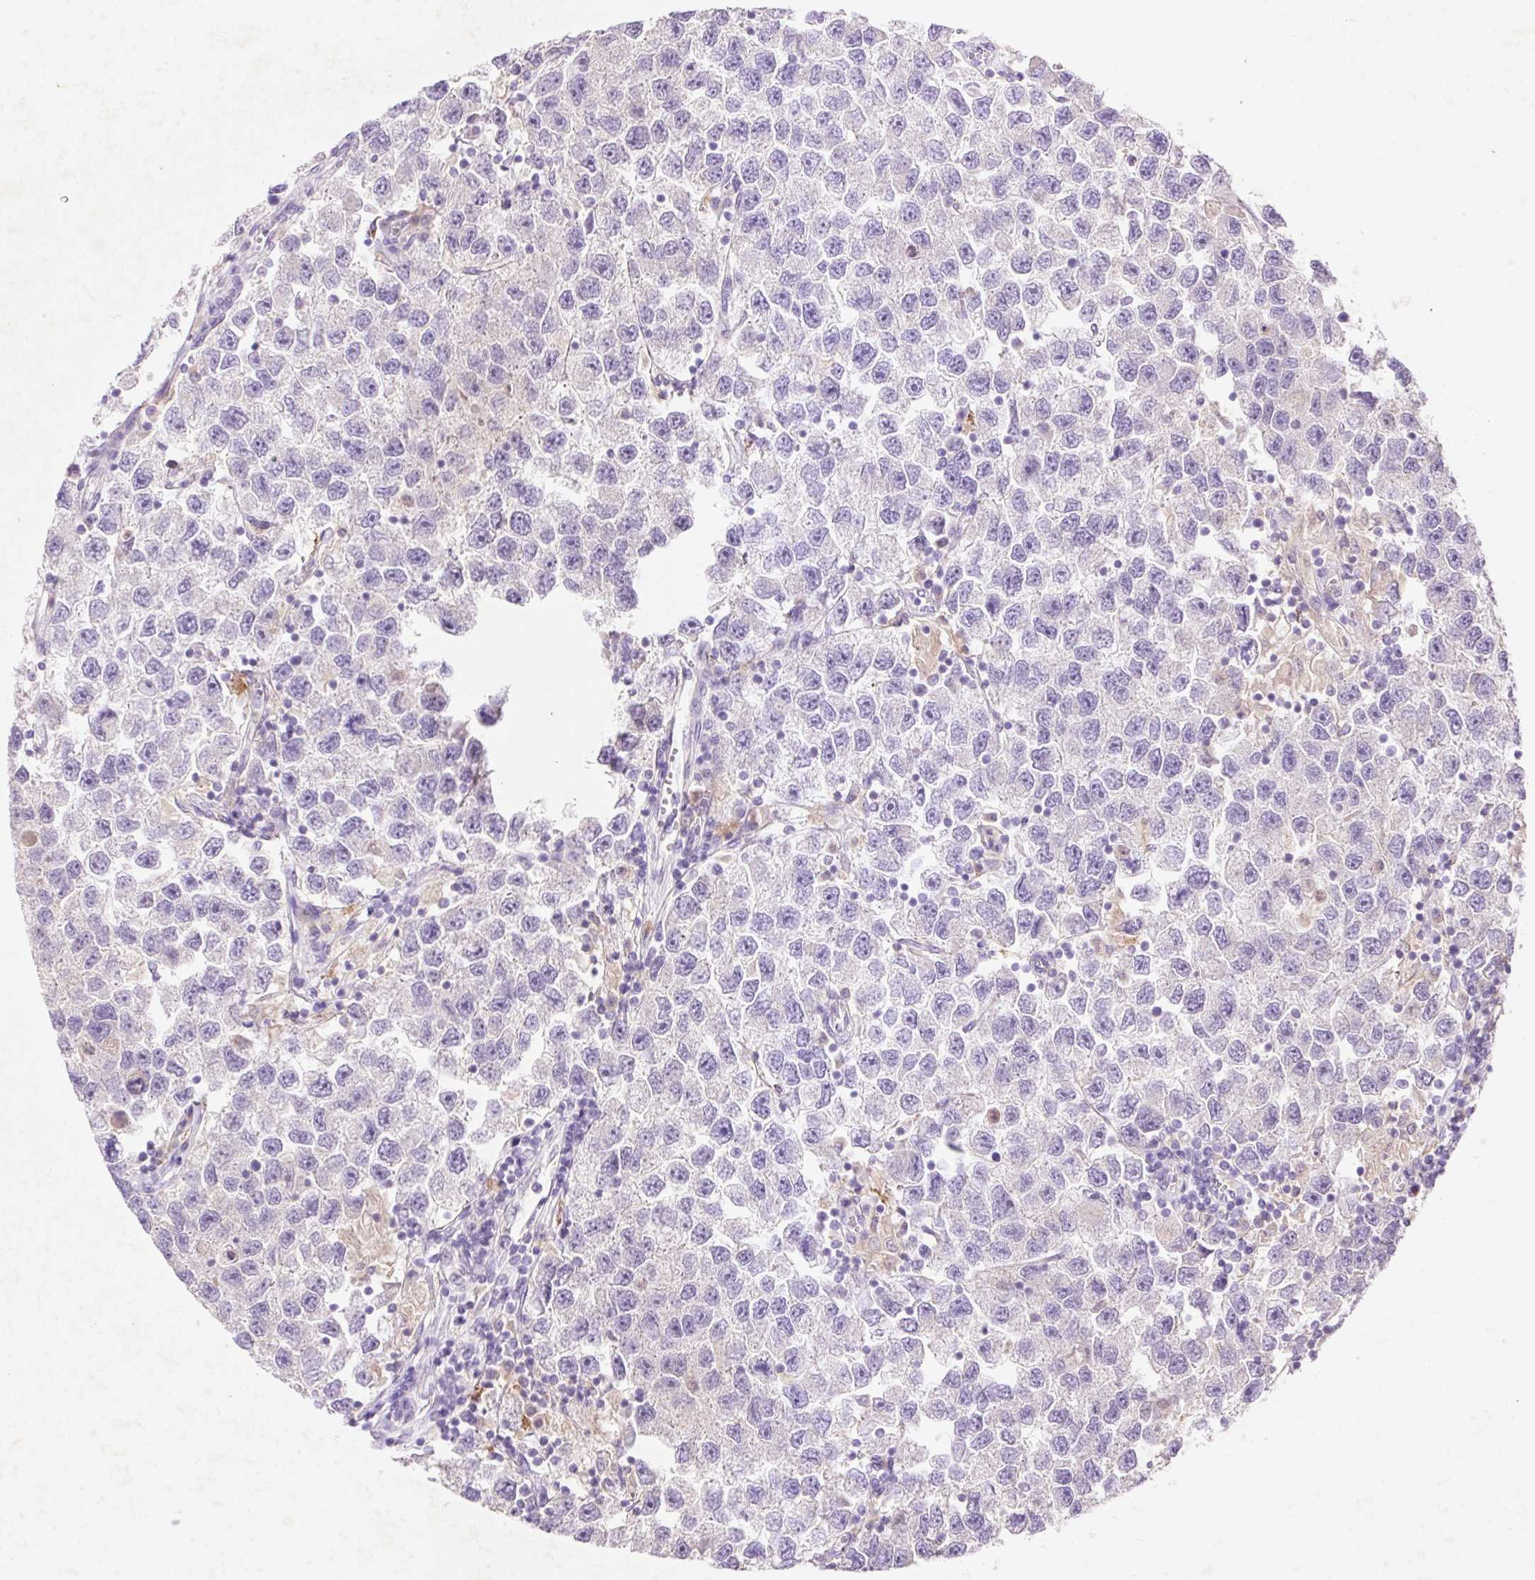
{"staining": {"intensity": "negative", "quantity": "none", "location": "none"}, "tissue": "testis cancer", "cell_type": "Tumor cells", "image_type": "cancer", "snomed": [{"axis": "morphology", "description": "Seminoma, NOS"}, {"axis": "topography", "description": "Testis"}], "caption": "Immunohistochemical staining of human seminoma (testis) reveals no significant positivity in tumor cells.", "gene": "HEXA", "patient": {"sex": "male", "age": 26}}